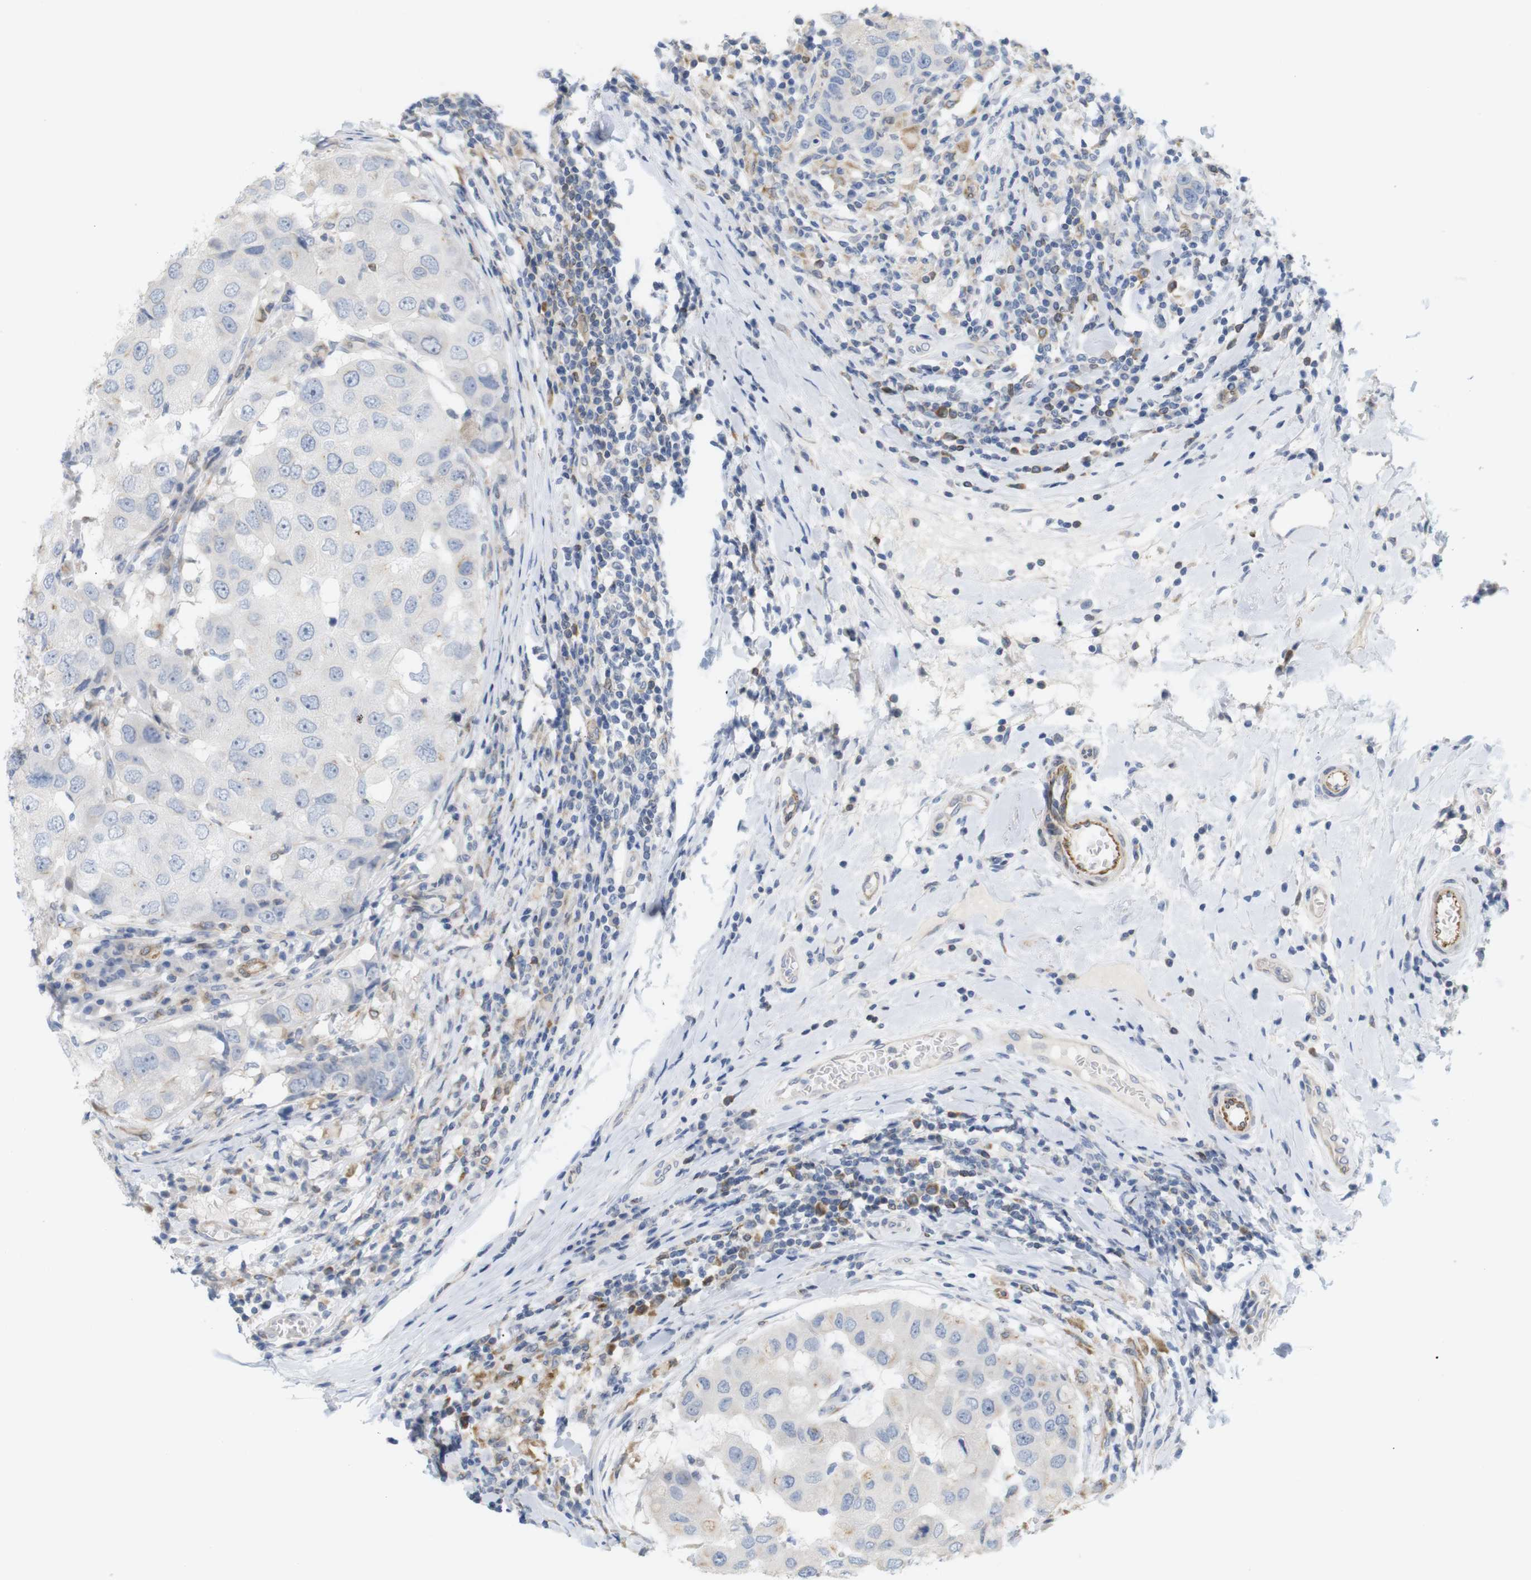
{"staining": {"intensity": "negative", "quantity": "none", "location": "none"}, "tissue": "breast cancer", "cell_type": "Tumor cells", "image_type": "cancer", "snomed": [{"axis": "morphology", "description": "Duct carcinoma"}, {"axis": "topography", "description": "Breast"}], "caption": "A histopathology image of human invasive ductal carcinoma (breast) is negative for staining in tumor cells.", "gene": "ITPR1", "patient": {"sex": "female", "age": 27}}